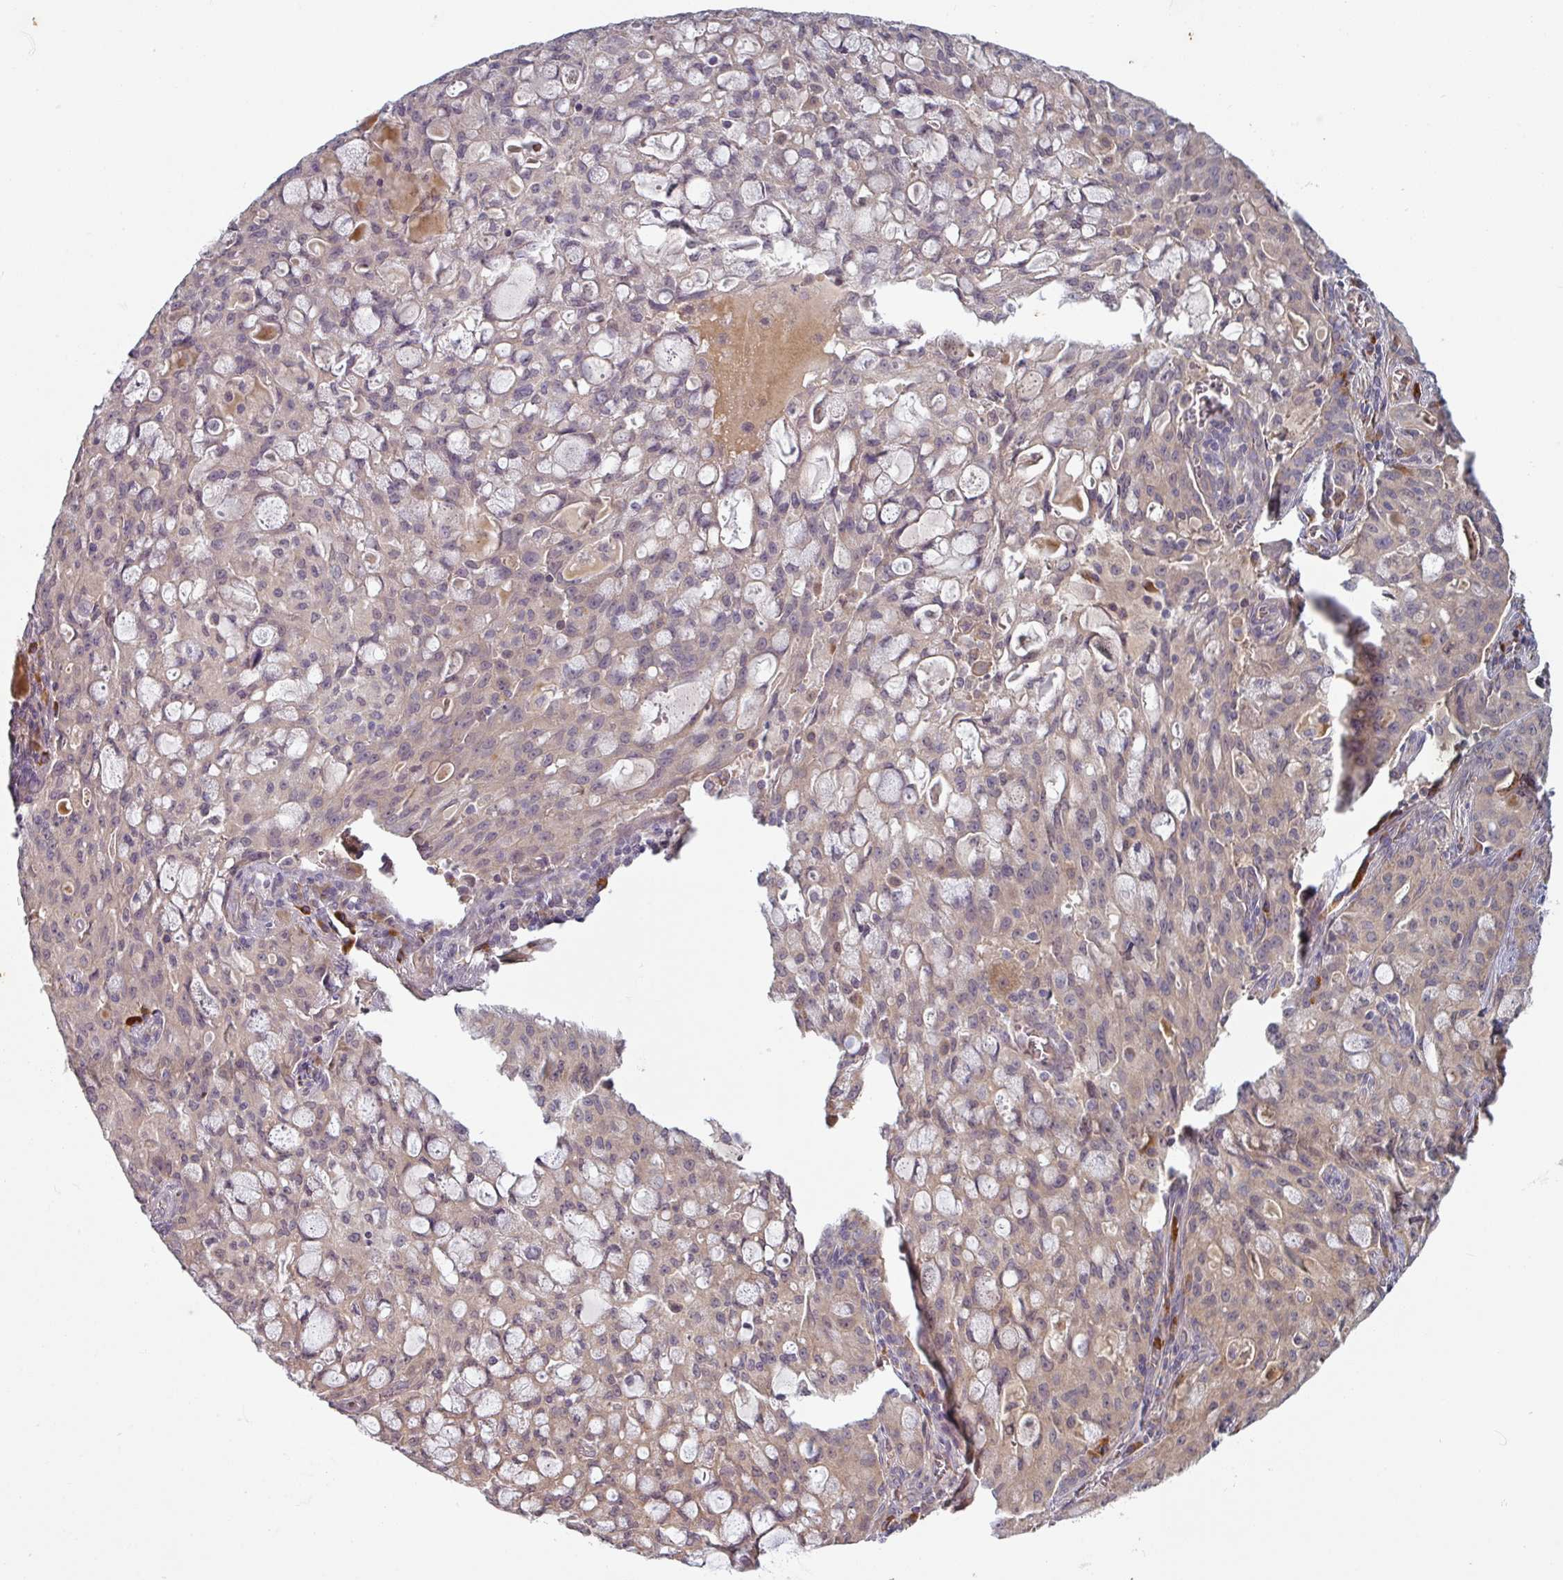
{"staining": {"intensity": "weak", "quantity": "25%-75%", "location": "cytoplasmic/membranous"}, "tissue": "lung cancer", "cell_type": "Tumor cells", "image_type": "cancer", "snomed": [{"axis": "morphology", "description": "Adenocarcinoma, NOS"}, {"axis": "topography", "description": "Lung"}], "caption": "A histopathology image showing weak cytoplasmic/membranous staining in about 25%-75% of tumor cells in adenocarcinoma (lung), as visualized by brown immunohistochemical staining.", "gene": "PLEKHJ1", "patient": {"sex": "female", "age": 44}}